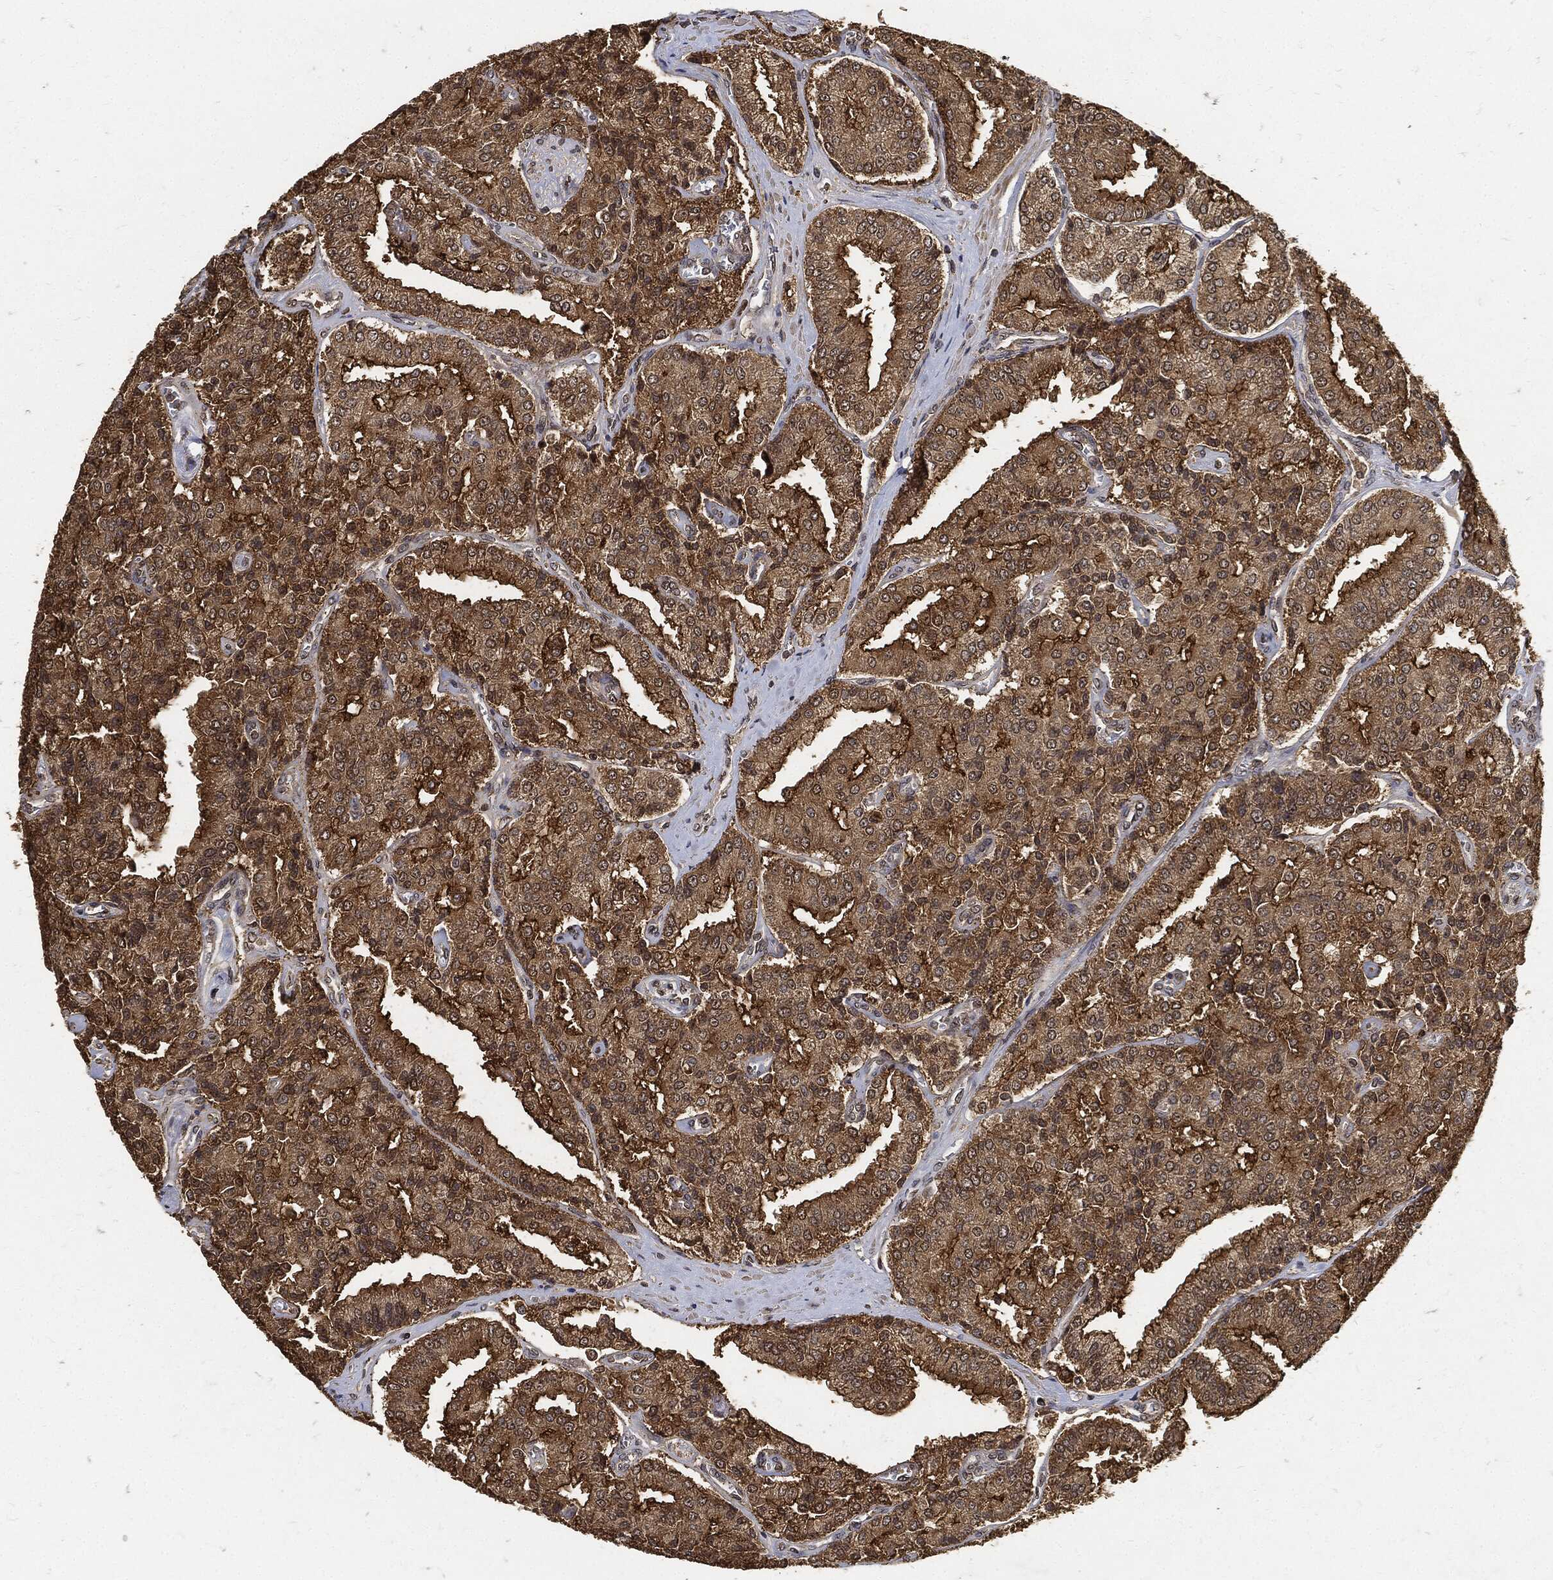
{"staining": {"intensity": "strong", "quantity": ">75%", "location": "cytoplasmic/membranous"}, "tissue": "prostate cancer", "cell_type": "Tumor cells", "image_type": "cancer", "snomed": [{"axis": "morphology", "description": "Adenocarcinoma, NOS"}, {"axis": "topography", "description": "Prostate and seminal vesicle, NOS"}, {"axis": "topography", "description": "Prostate"}], "caption": "Strong cytoplasmic/membranous protein positivity is identified in about >75% of tumor cells in prostate cancer.", "gene": "ZNF226", "patient": {"sex": "male", "age": 67}}